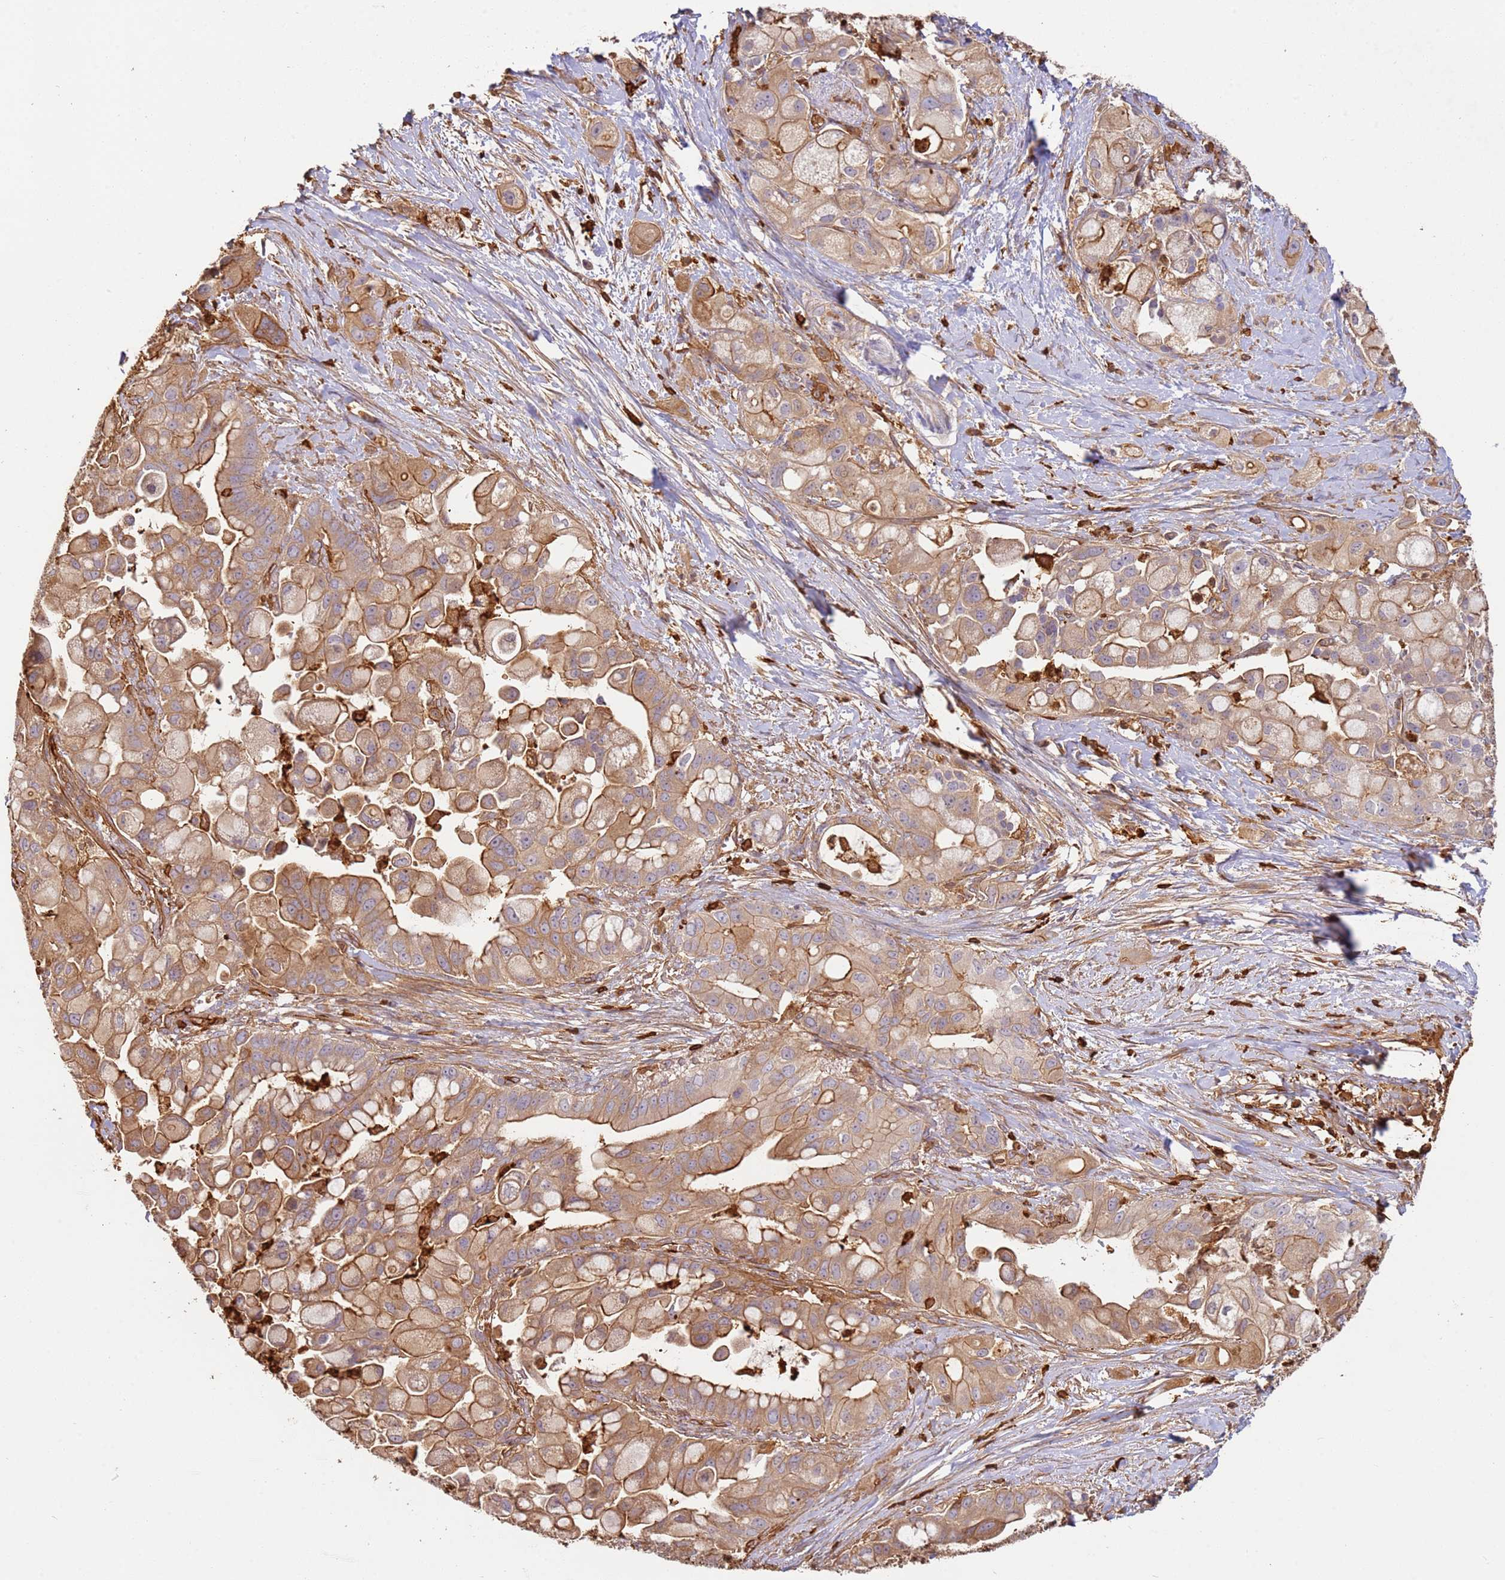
{"staining": {"intensity": "moderate", "quantity": ">75%", "location": "cytoplasmic/membranous"}, "tissue": "pancreatic cancer", "cell_type": "Tumor cells", "image_type": "cancer", "snomed": [{"axis": "morphology", "description": "Adenocarcinoma, NOS"}, {"axis": "topography", "description": "Pancreas"}], "caption": "Human pancreatic cancer (adenocarcinoma) stained with a protein marker displays moderate staining in tumor cells.", "gene": "OR6P1", "patient": {"sex": "male", "age": 68}}